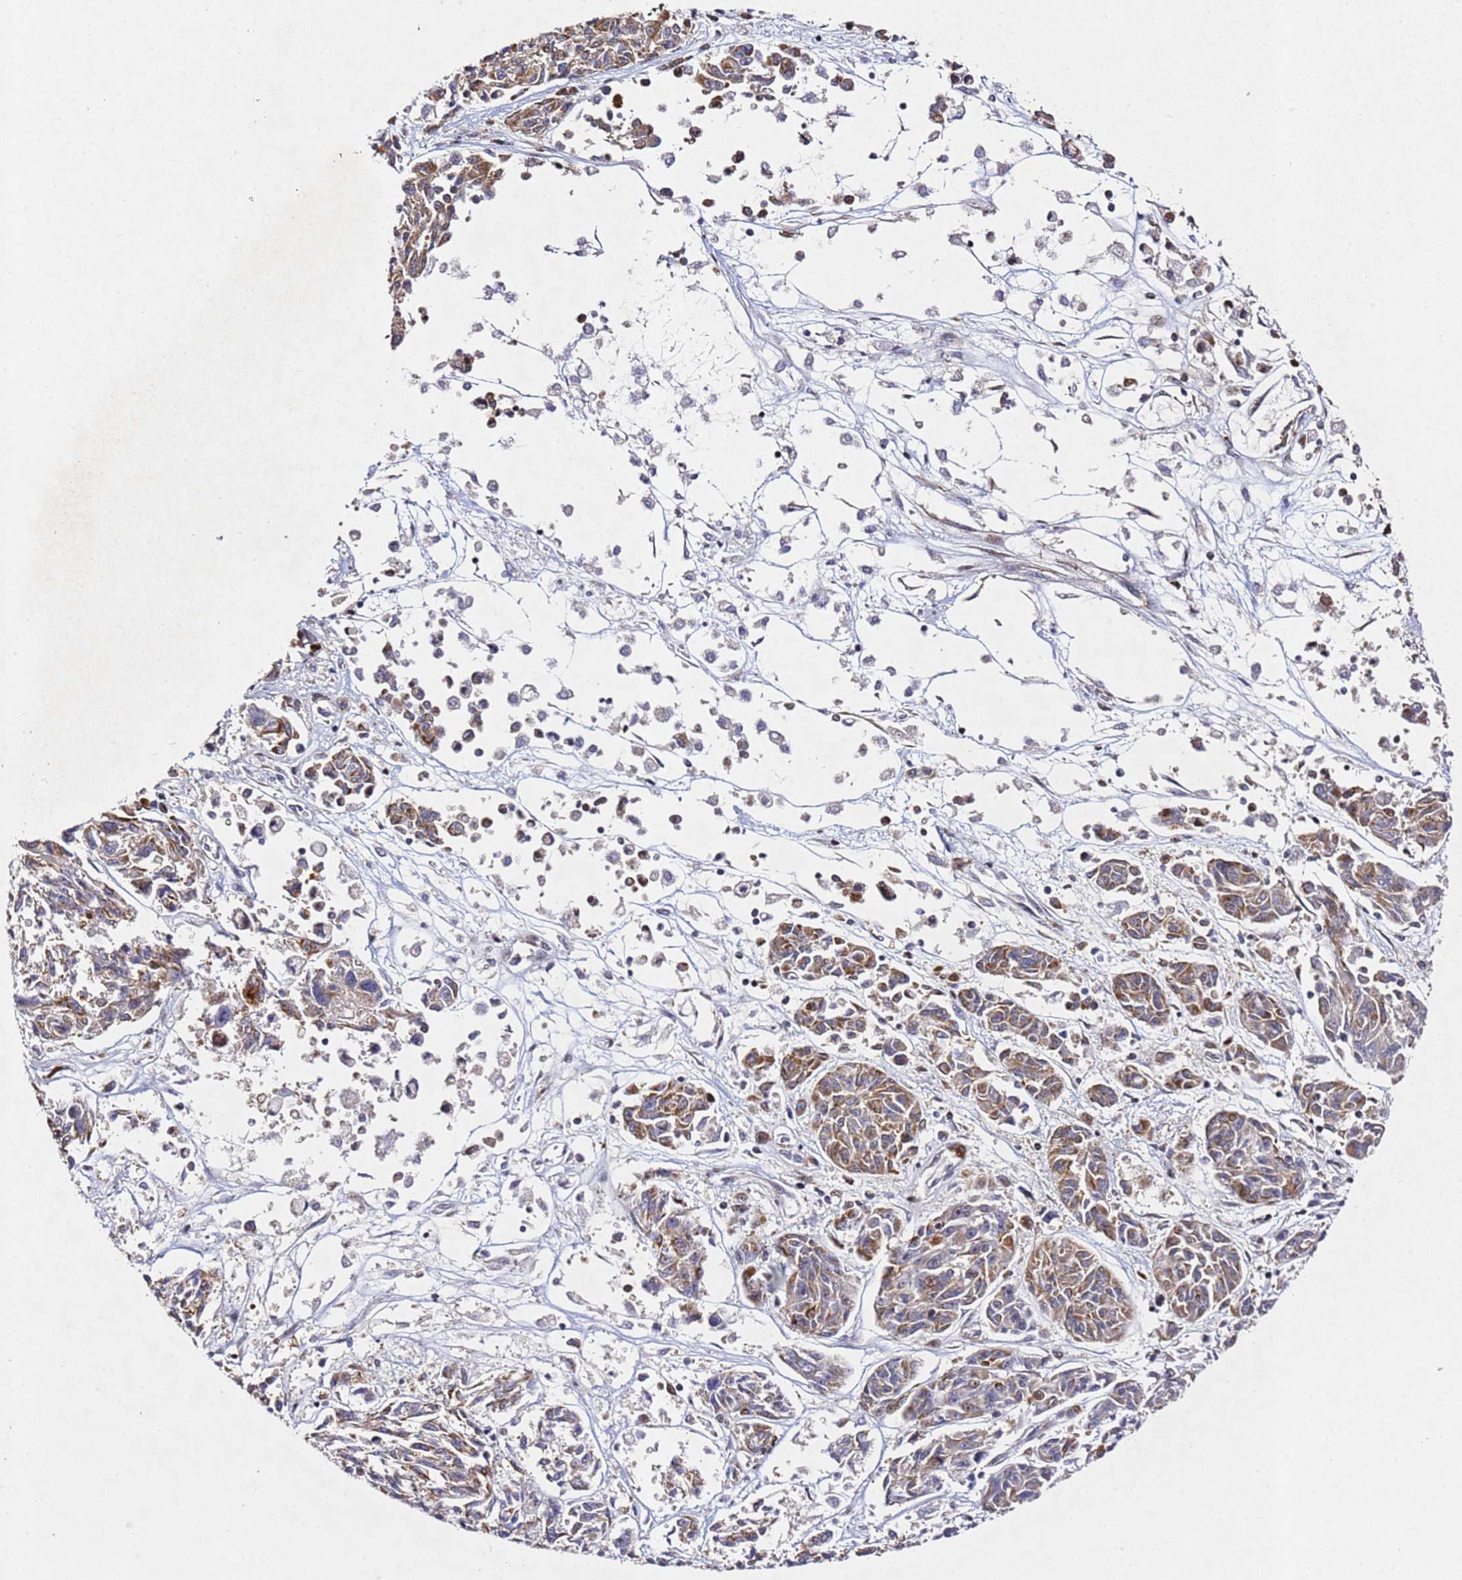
{"staining": {"intensity": "moderate", "quantity": ">75%", "location": "cytoplasmic/membranous"}, "tissue": "melanoma", "cell_type": "Tumor cells", "image_type": "cancer", "snomed": [{"axis": "morphology", "description": "Malignant melanoma, NOS"}, {"axis": "topography", "description": "Skin"}], "caption": "IHC (DAB) staining of human malignant melanoma shows moderate cytoplasmic/membranous protein positivity in approximately >75% of tumor cells.", "gene": "ZNF296", "patient": {"sex": "male", "age": 53}}